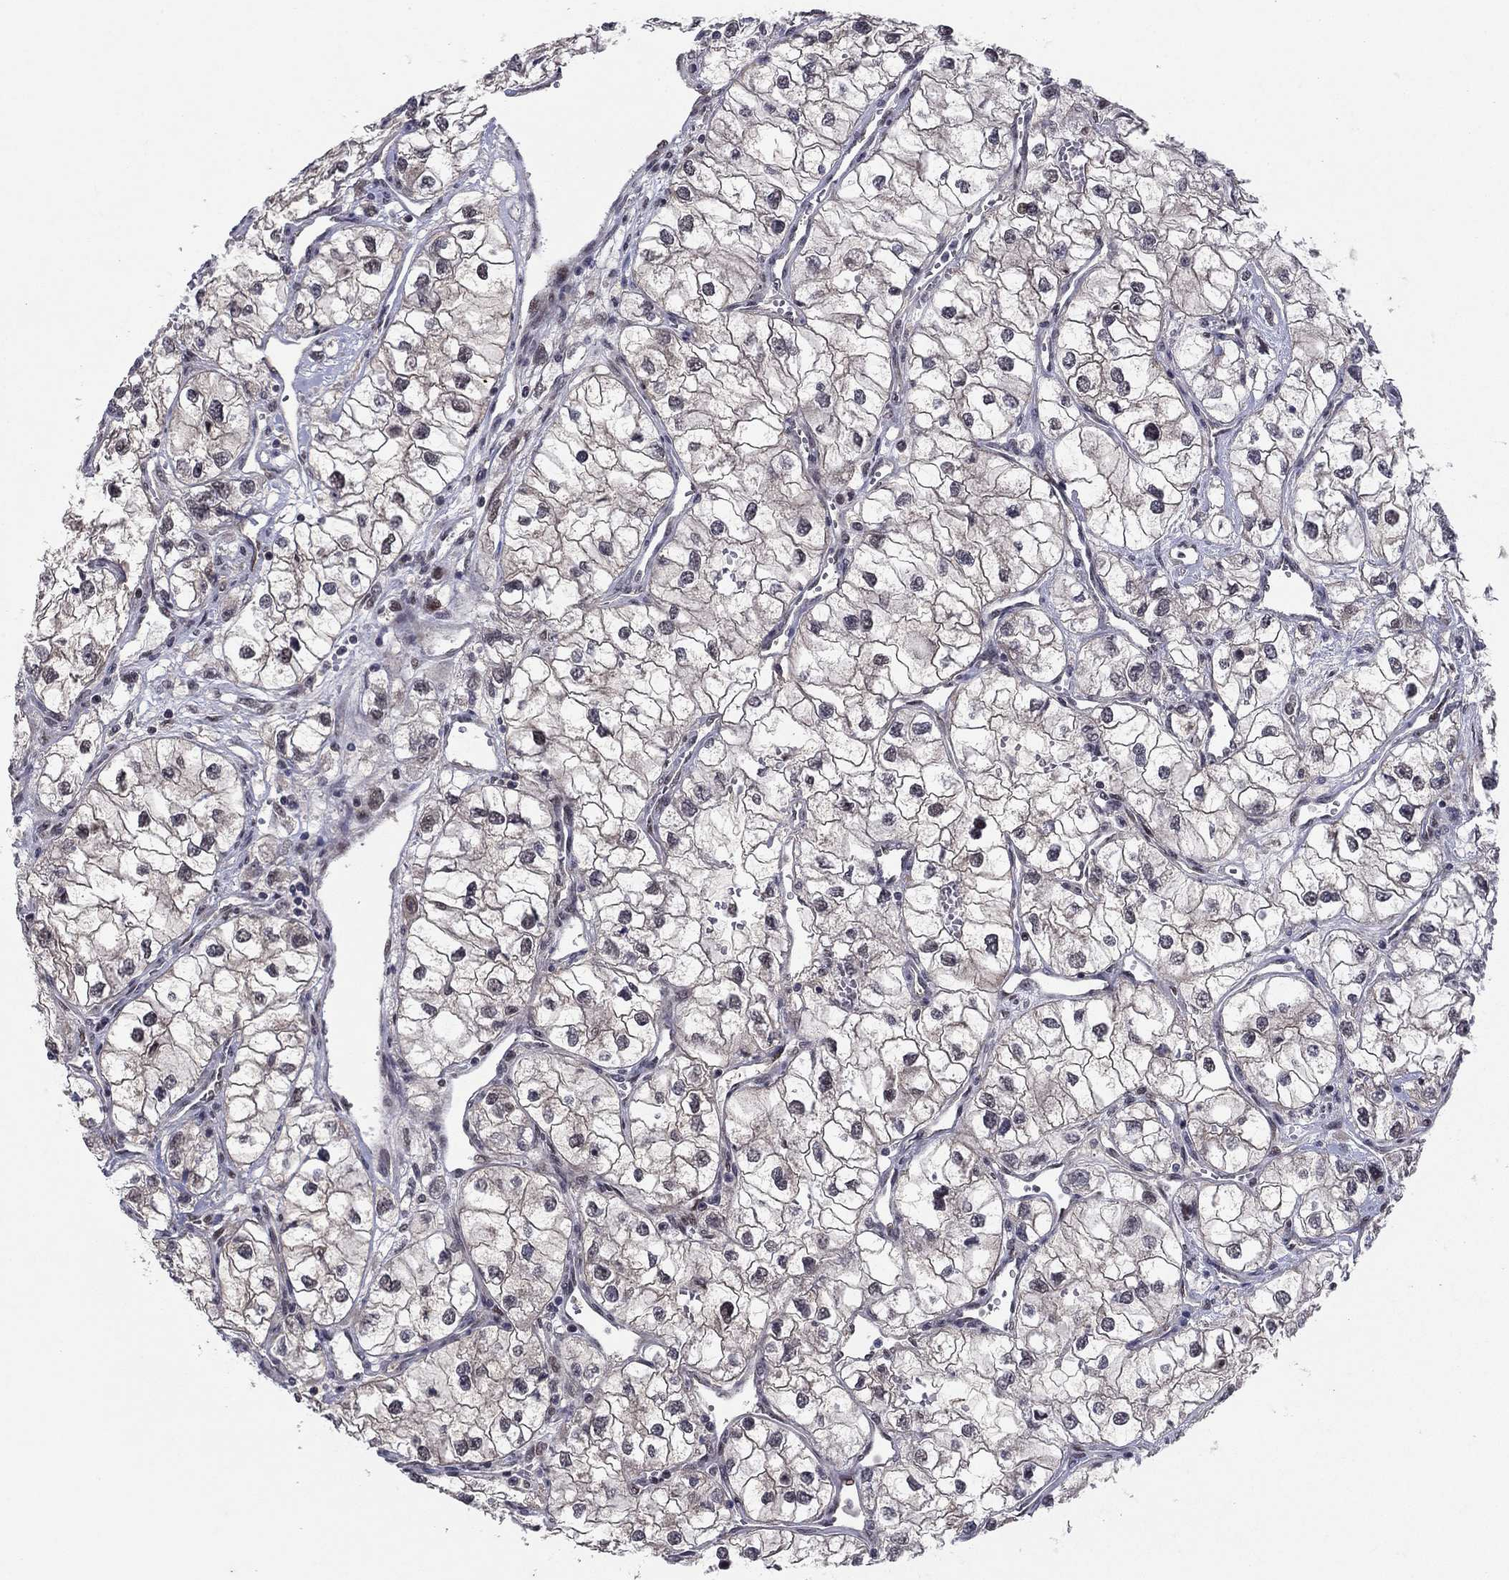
{"staining": {"intensity": "negative", "quantity": "none", "location": "none"}, "tissue": "renal cancer", "cell_type": "Tumor cells", "image_type": "cancer", "snomed": [{"axis": "morphology", "description": "Adenocarcinoma, NOS"}, {"axis": "topography", "description": "Kidney"}], "caption": "This histopathology image is of renal cancer stained with IHC to label a protein in brown with the nuclei are counter-stained blue. There is no staining in tumor cells.", "gene": "PSMC1", "patient": {"sex": "male", "age": 59}}